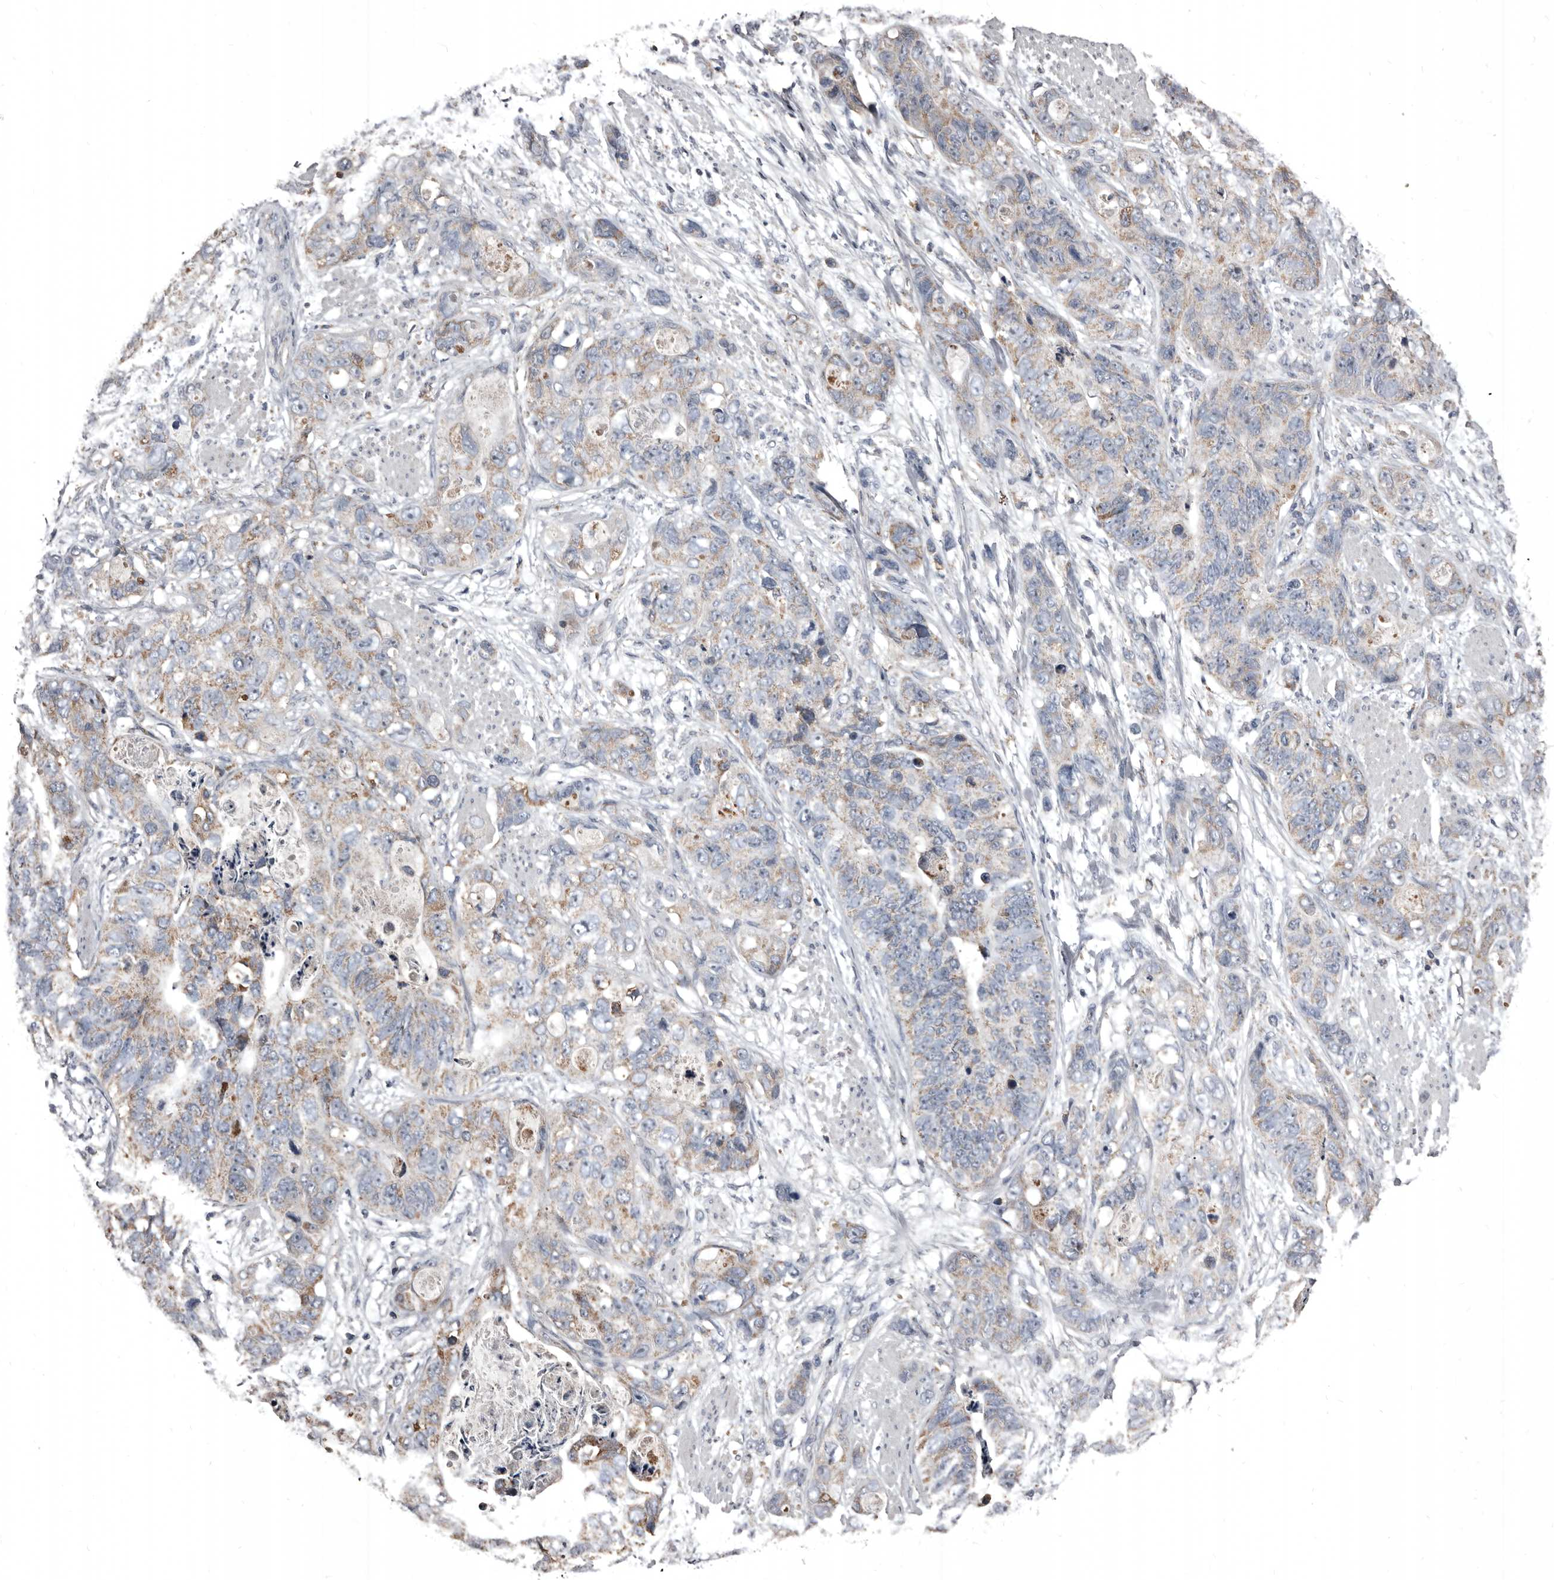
{"staining": {"intensity": "weak", "quantity": "25%-75%", "location": "cytoplasmic/membranous"}, "tissue": "stomach cancer", "cell_type": "Tumor cells", "image_type": "cancer", "snomed": [{"axis": "morphology", "description": "Adenocarcinoma, NOS"}, {"axis": "topography", "description": "Stomach"}], "caption": "About 25%-75% of tumor cells in stomach cancer (adenocarcinoma) reveal weak cytoplasmic/membranous protein staining as visualized by brown immunohistochemical staining.", "gene": "GREB1", "patient": {"sex": "female", "age": 89}}